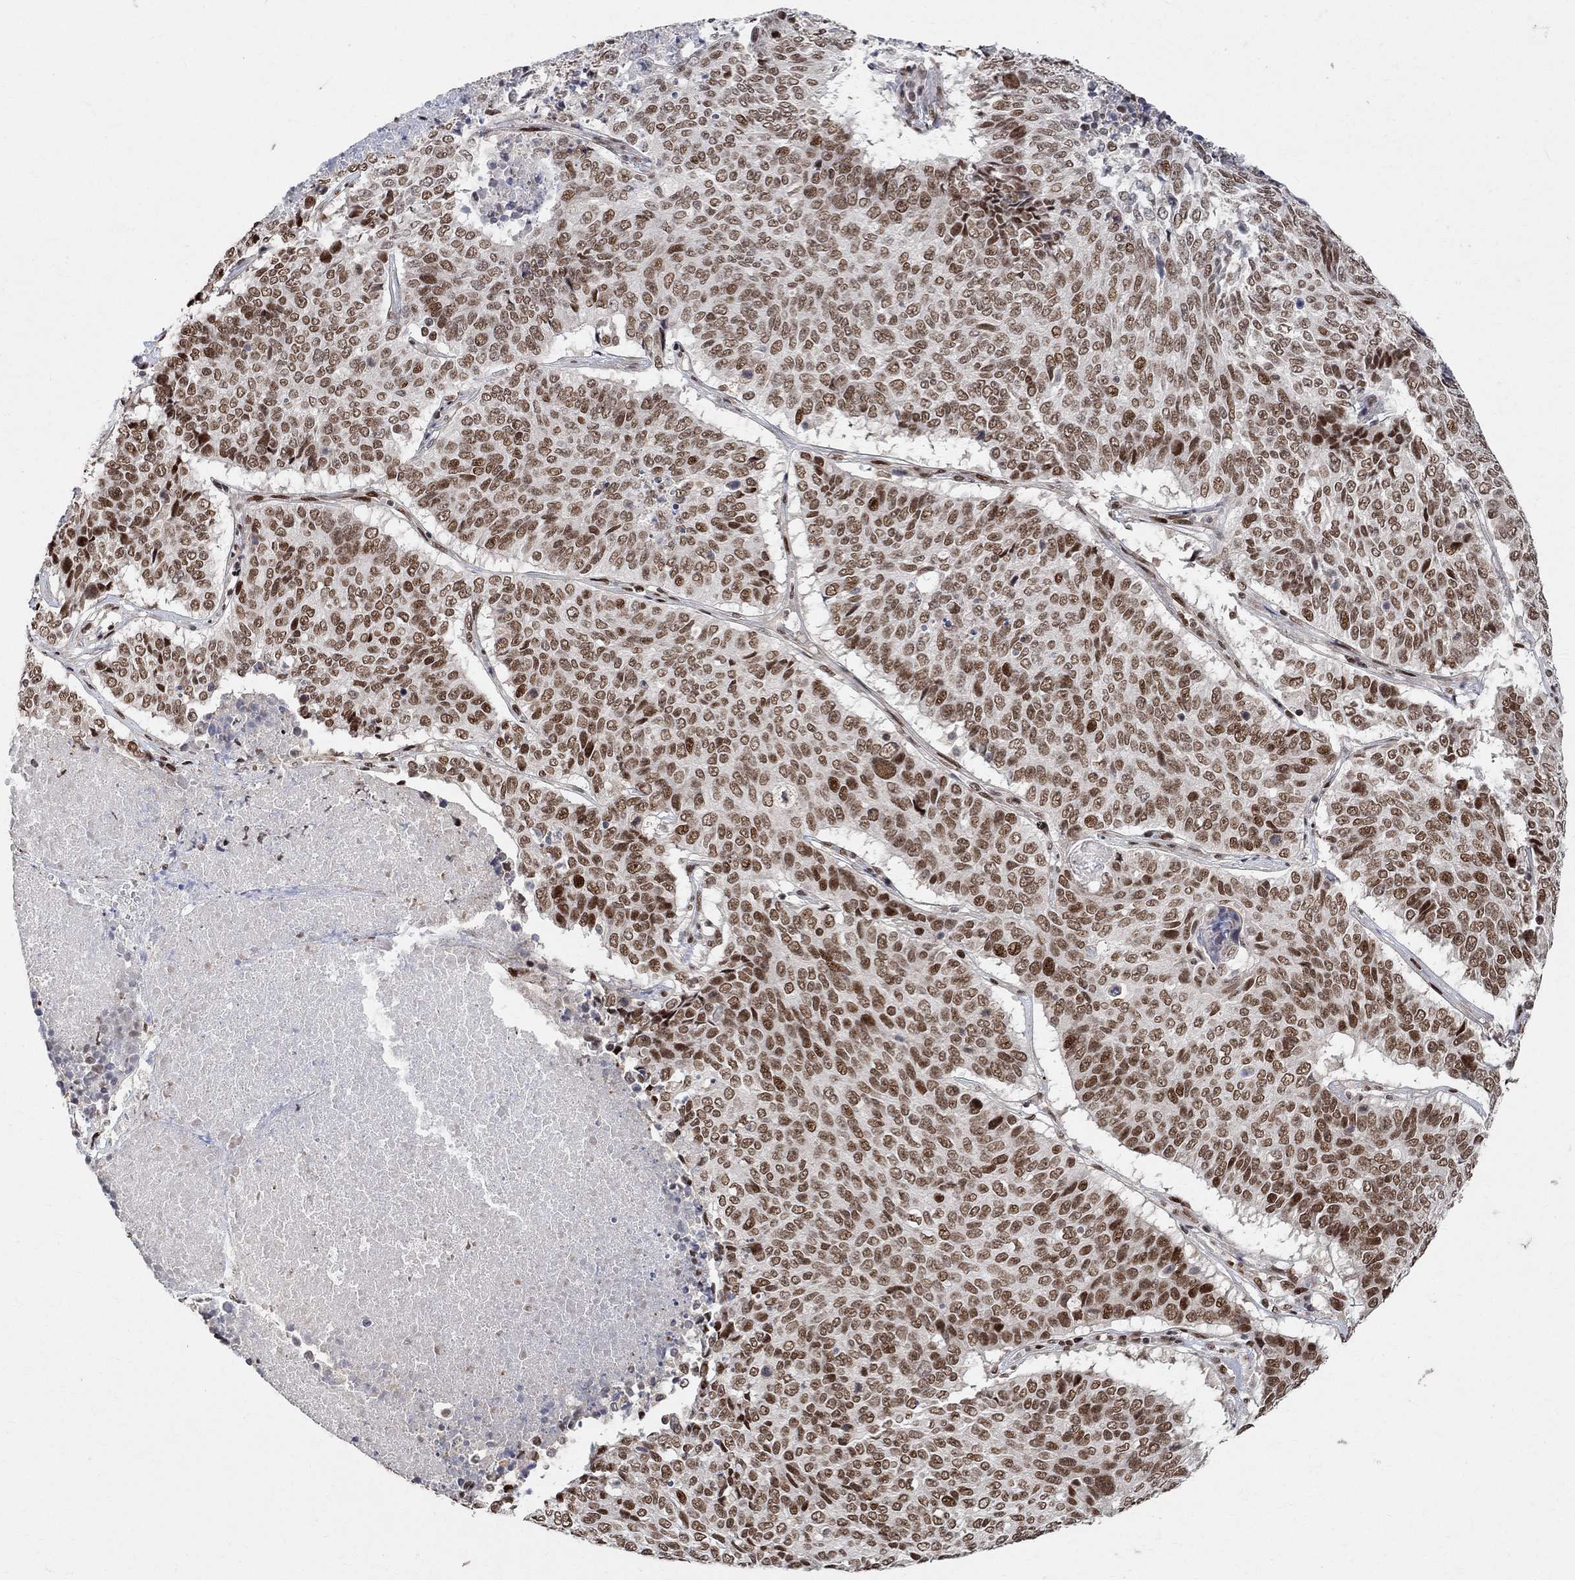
{"staining": {"intensity": "strong", "quantity": ">75%", "location": "nuclear"}, "tissue": "lung cancer", "cell_type": "Tumor cells", "image_type": "cancer", "snomed": [{"axis": "morphology", "description": "Squamous cell carcinoma, NOS"}, {"axis": "topography", "description": "Lung"}], "caption": "Immunohistochemical staining of human lung squamous cell carcinoma demonstrates high levels of strong nuclear protein expression in approximately >75% of tumor cells. The protein is stained brown, and the nuclei are stained in blue (DAB (3,3'-diaminobenzidine) IHC with brightfield microscopy, high magnification).", "gene": "E4F1", "patient": {"sex": "male", "age": 64}}